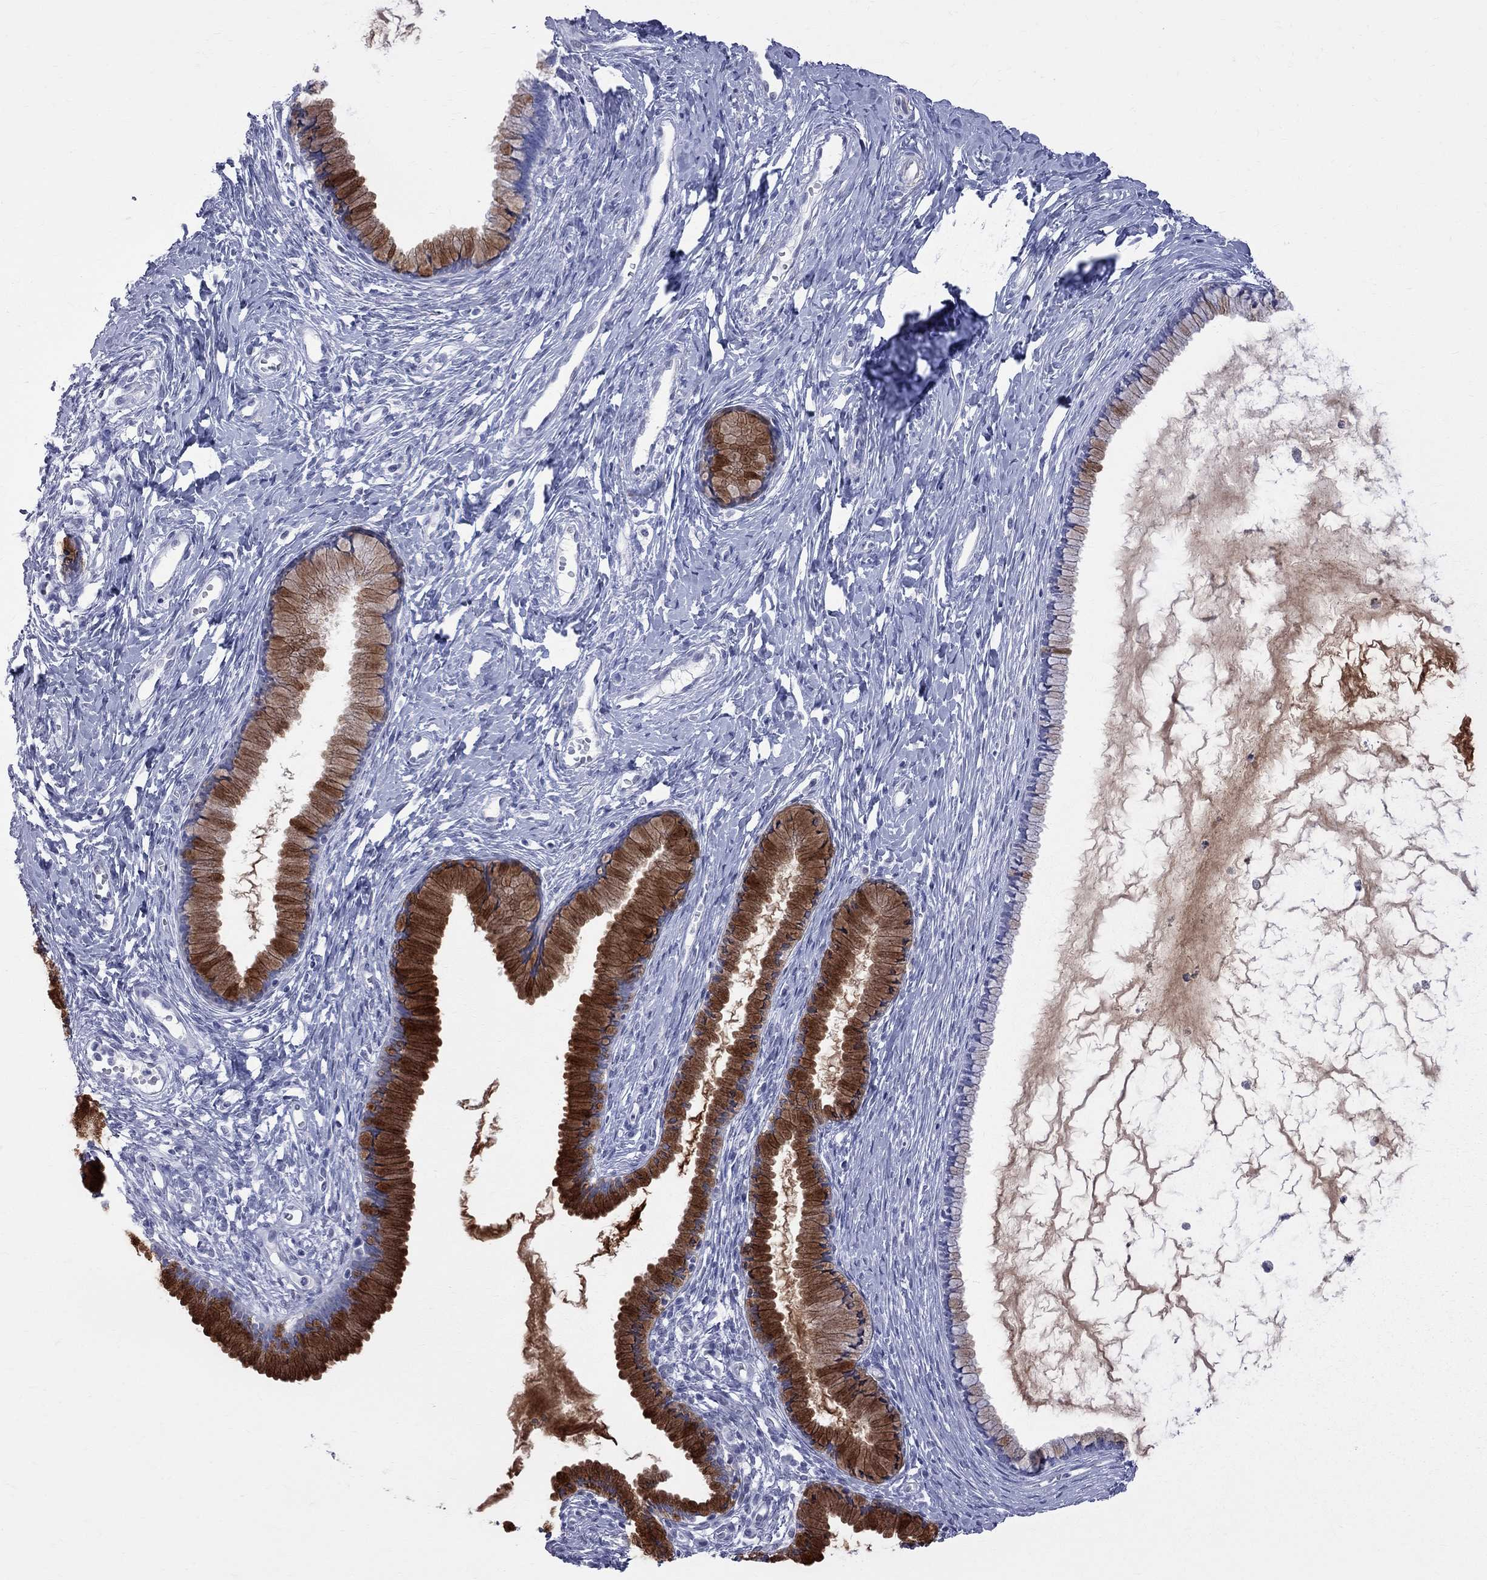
{"staining": {"intensity": "strong", "quantity": ">75%", "location": "cytoplasmic/membranous"}, "tissue": "cervix", "cell_type": "Glandular cells", "image_type": "normal", "snomed": [{"axis": "morphology", "description": "Normal tissue, NOS"}, {"axis": "topography", "description": "Cervix"}], "caption": "Approximately >75% of glandular cells in benign human cervix exhibit strong cytoplasmic/membranous protein staining as visualized by brown immunohistochemical staining.", "gene": "BPIFB1", "patient": {"sex": "female", "age": 40}}